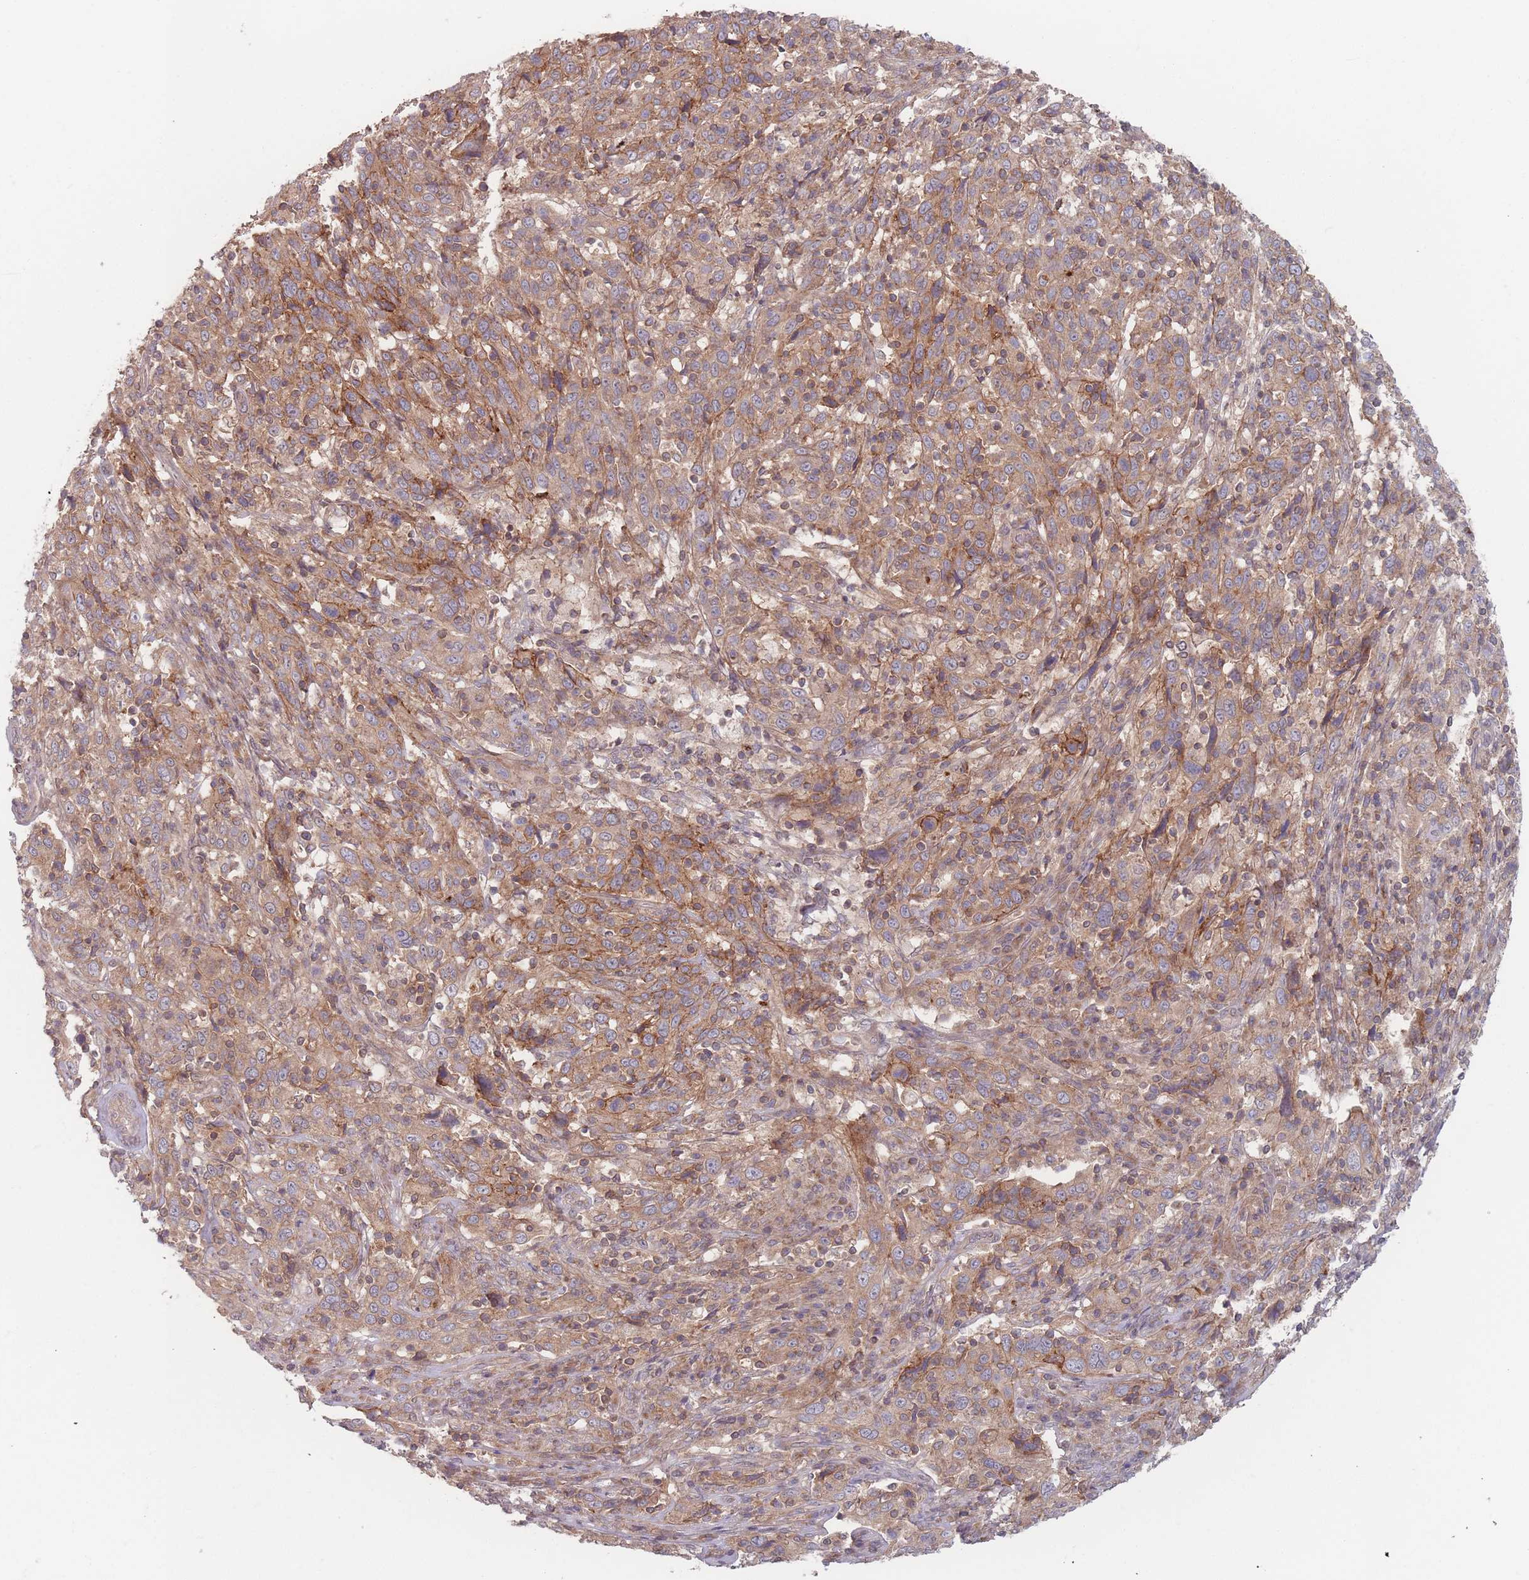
{"staining": {"intensity": "moderate", "quantity": ">75%", "location": "cytoplasmic/membranous"}, "tissue": "cervical cancer", "cell_type": "Tumor cells", "image_type": "cancer", "snomed": [{"axis": "morphology", "description": "Squamous cell carcinoma, NOS"}, {"axis": "topography", "description": "Cervix"}], "caption": "The image displays immunohistochemical staining of cervical cancer. There is moderate cytoplasmic/membranous expression is appreciated in approximately >75% of tumor cells.", "gene": "PPM1A", "patient": {"sex": "female", "age": 46}}